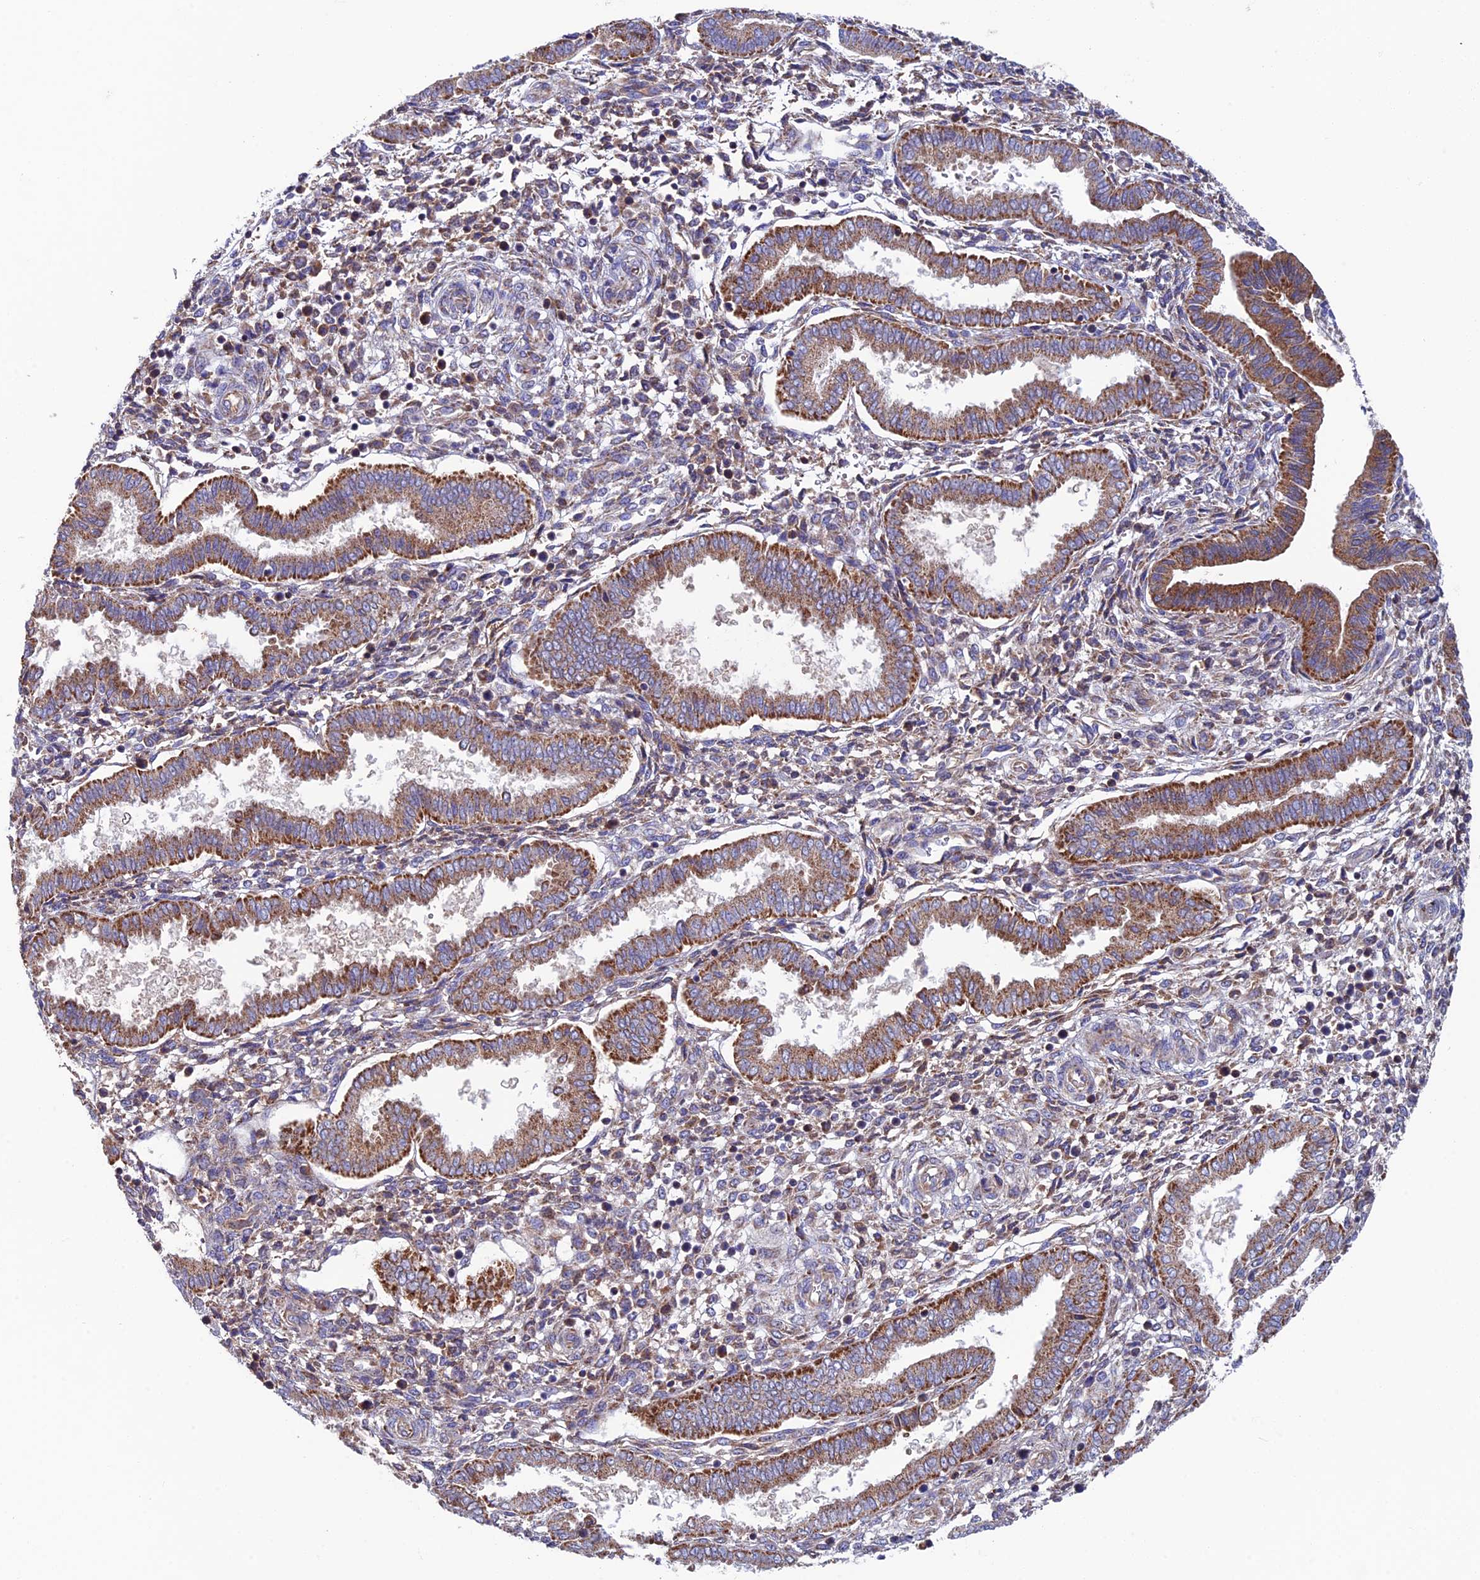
{"staining": {"intensity": "moderate", "quantity": "<25%", "location": "cytoplasmic/membranous"}, "tissue": "endometrium", "cell_type": "Cells in endometrial stroma", "image_type": "normal", "snomed": [{"axis": "morphology", "description": "Normal tissue, NOS"}, {"axis": "topography", "description": "Endometrium"}], "caption": "The histopathology image shows a brown stain indicating the presence of a protein in the cytoplasmic/membranous of cells in endometrial stroma in endometrium. The protein is shown in brown color, while the nuclei are stained blue.", "gene": "SLC15A5", "patient": {"sex": "female", "age": 24}}